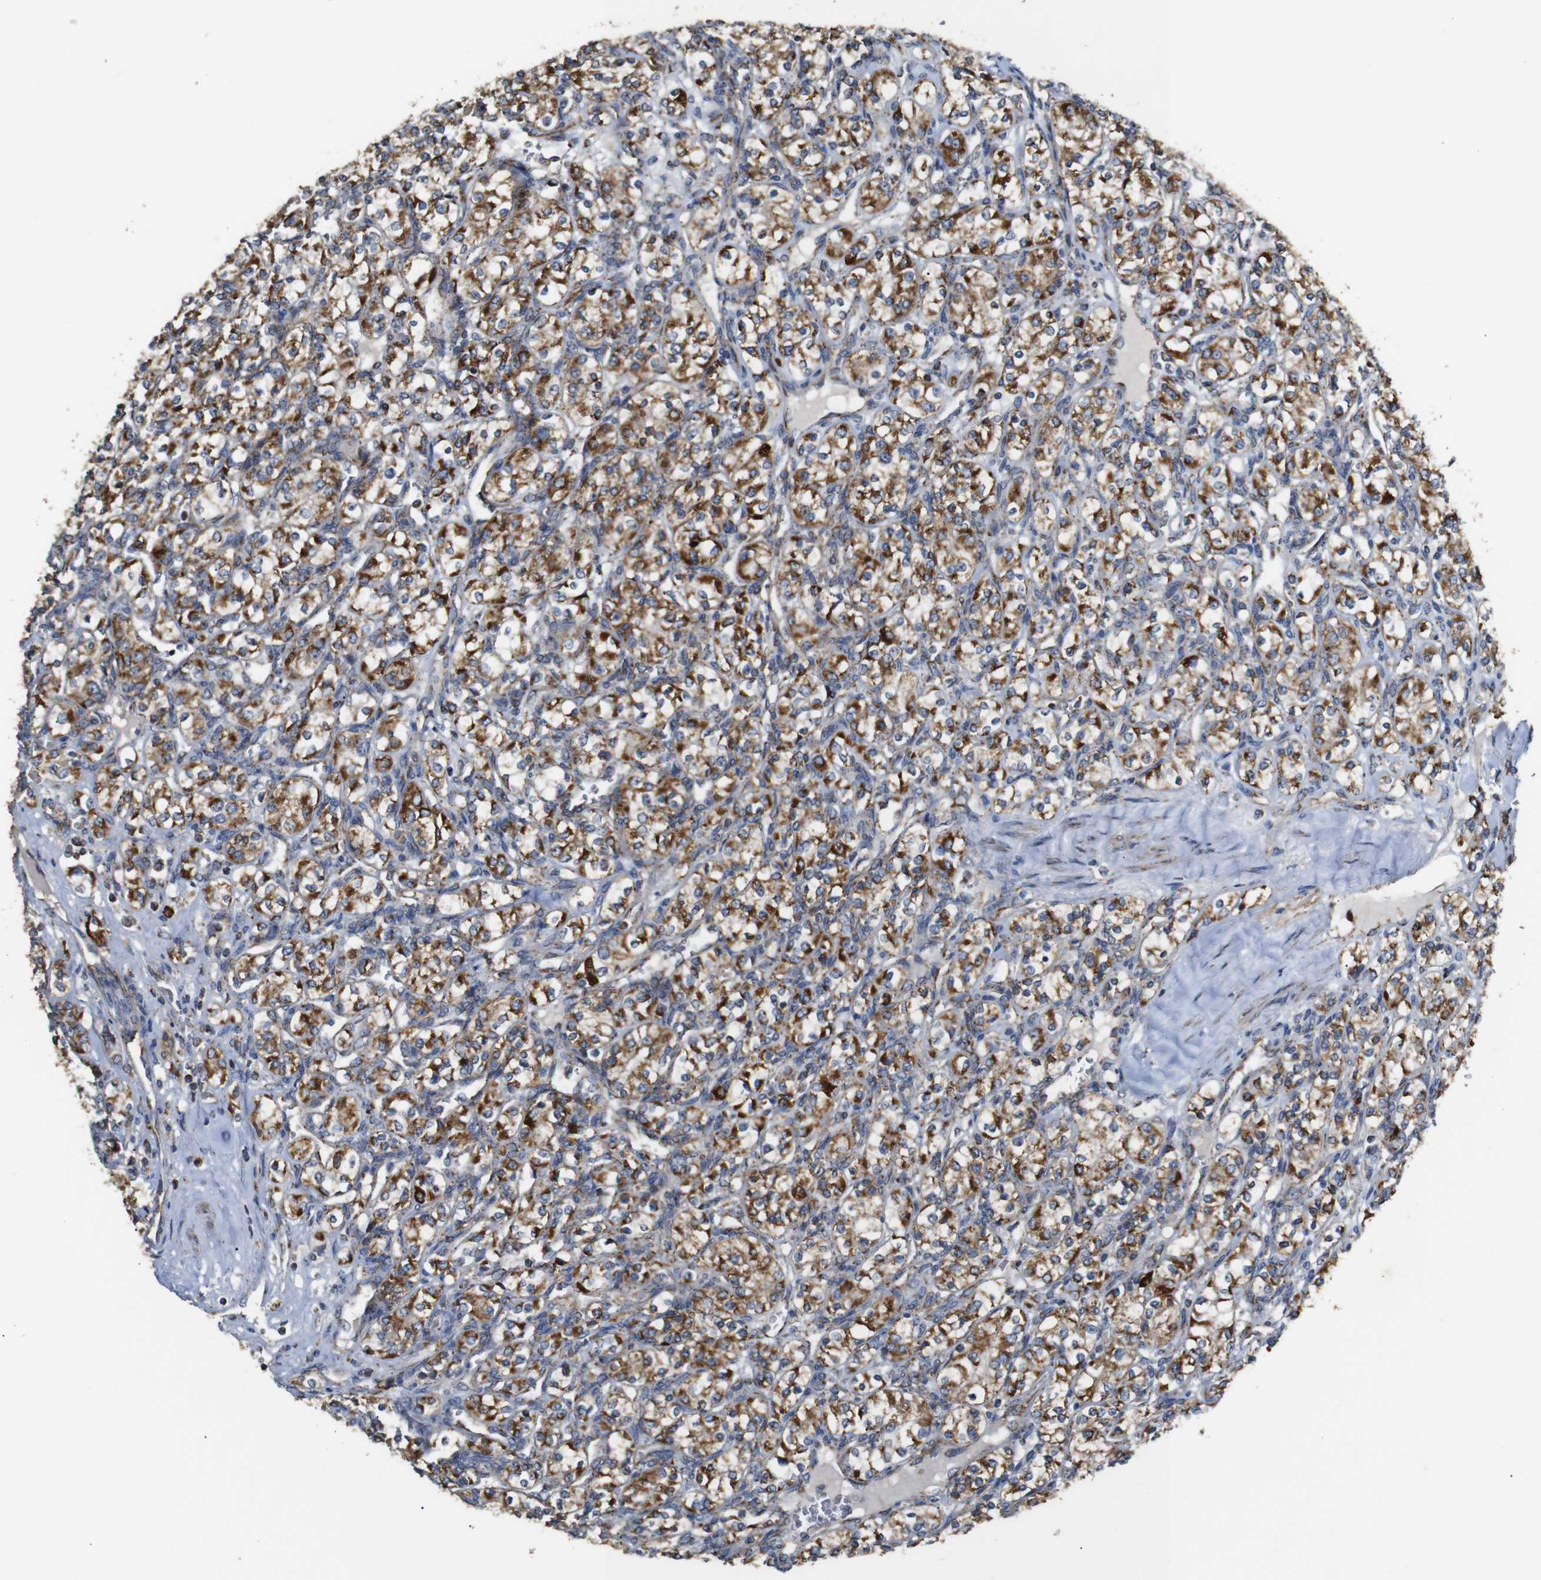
{"staining": {"intensity": "moderate", "quantity": ">75%", "location": "cytoplasmic/membranous"}, "tissue": "renal cancer", "cell_type": "Tumor cells", "image_type": "cancer", "snomed": [{"axis": "morphology", "description": "Adenocarcinoma, NOS"}, {"axis": "topography", "description": "Kidney"}], "caption": "IHC image of neoplastic tissue: human renal adenocarcinoma stained using IHC exhibits medium levels of moderate protein expression localized specifically in the cytoplasmic/membranous of tumor cells, appearing as a cytoplasmic/membranous brown color.", "gene": "NR3C2", "patient": {"sex": "male", "age": 77}}